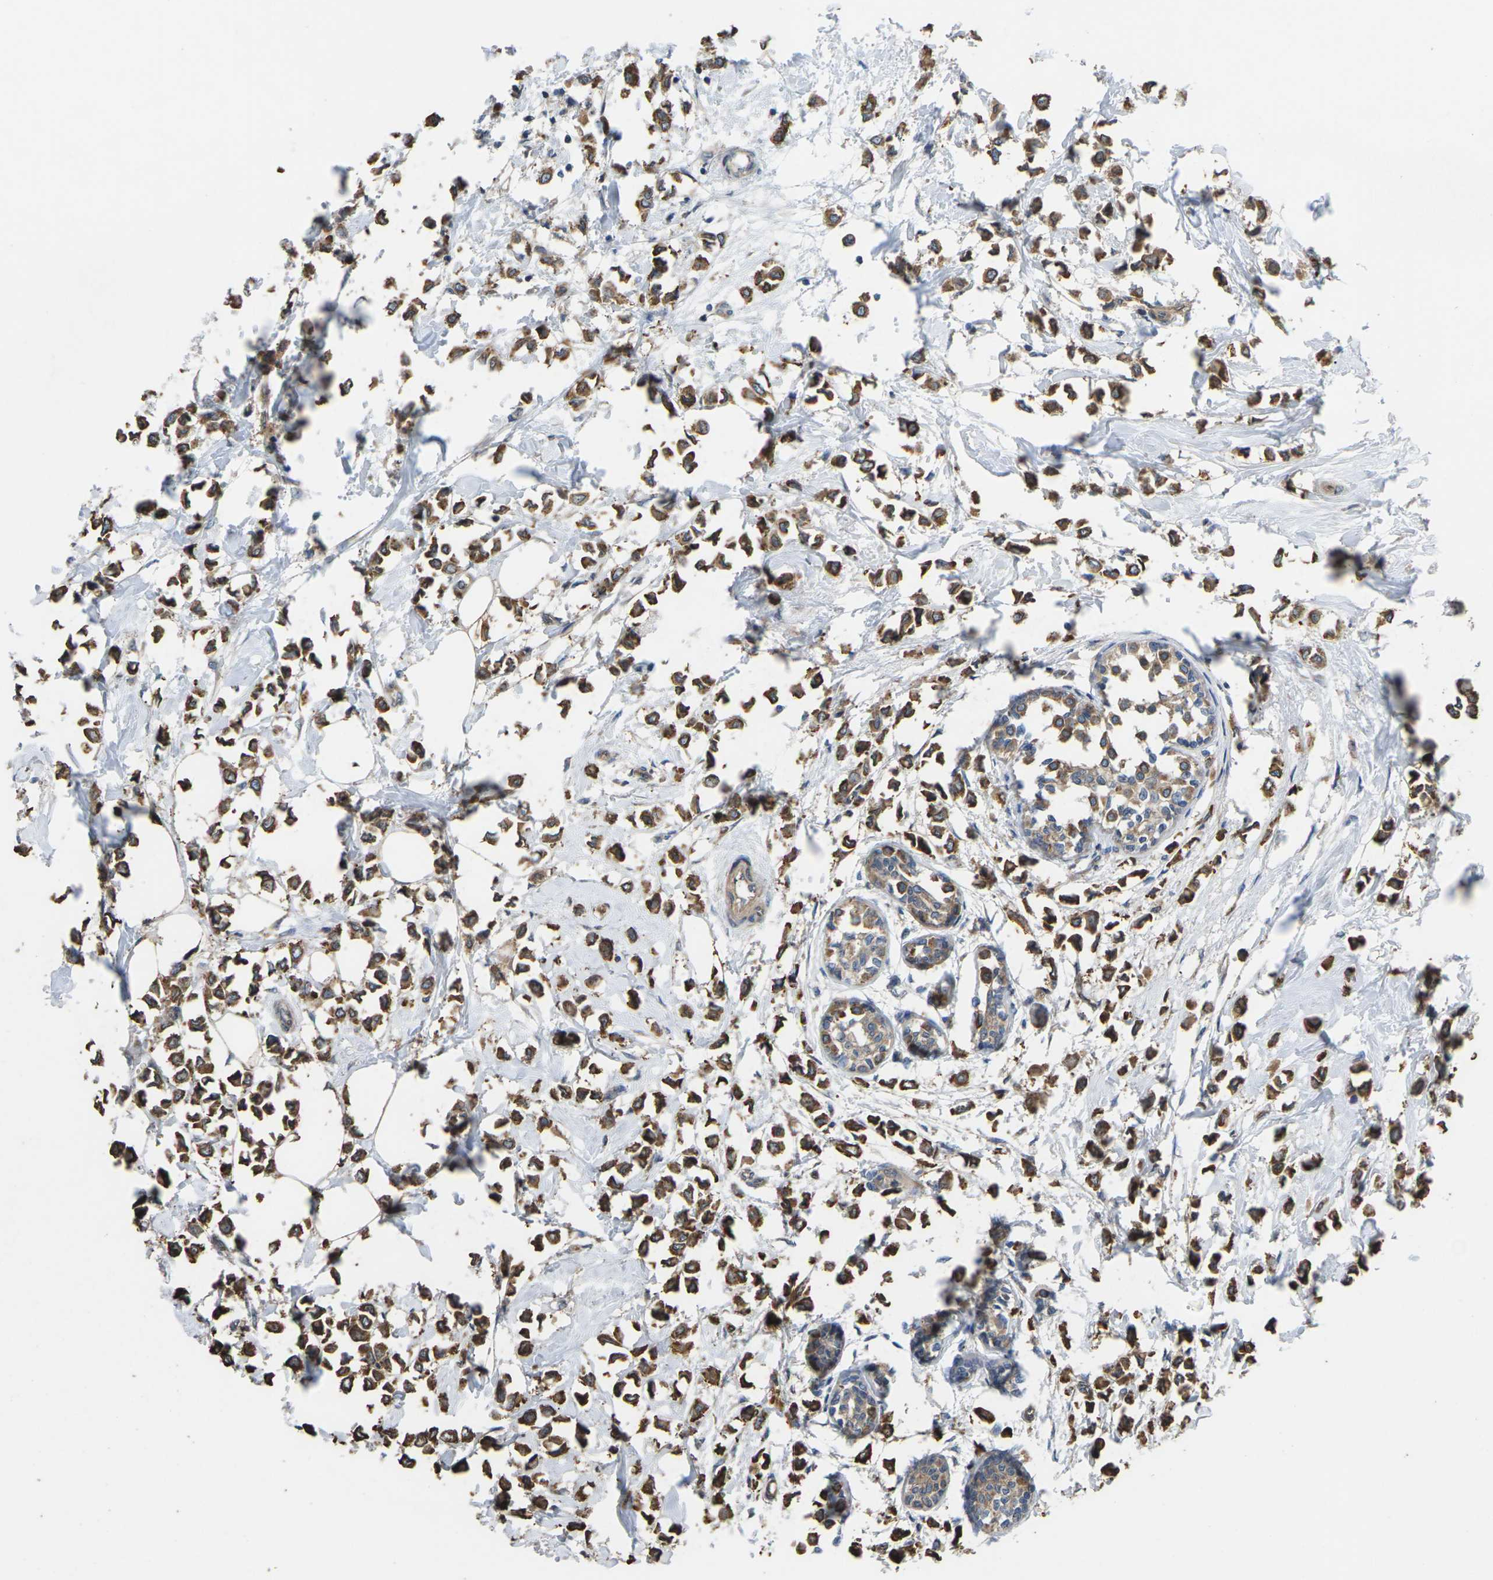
{"staining": {"intensity": "strong", "quantity": ">75%", "location": "cytoplasmic/membranous"}, "tissue": "breast cancer", "cell_type": "Tumor cells", "image_type": "cancer", "snomed": [{"axis": "morphology", "description": "Lobular carcinoma"}, {"axis": "topography", "description": "Breast"}], "caption": "Immunohistochemistry histopathology image of breast cancer stained for a protein (brown), which shows high levels of strong cytoplasmic/membranous expression in approximately >75% of tumor cells.", "gene": "TIAM1", "patient": {"sex": "female", "age": 51}}